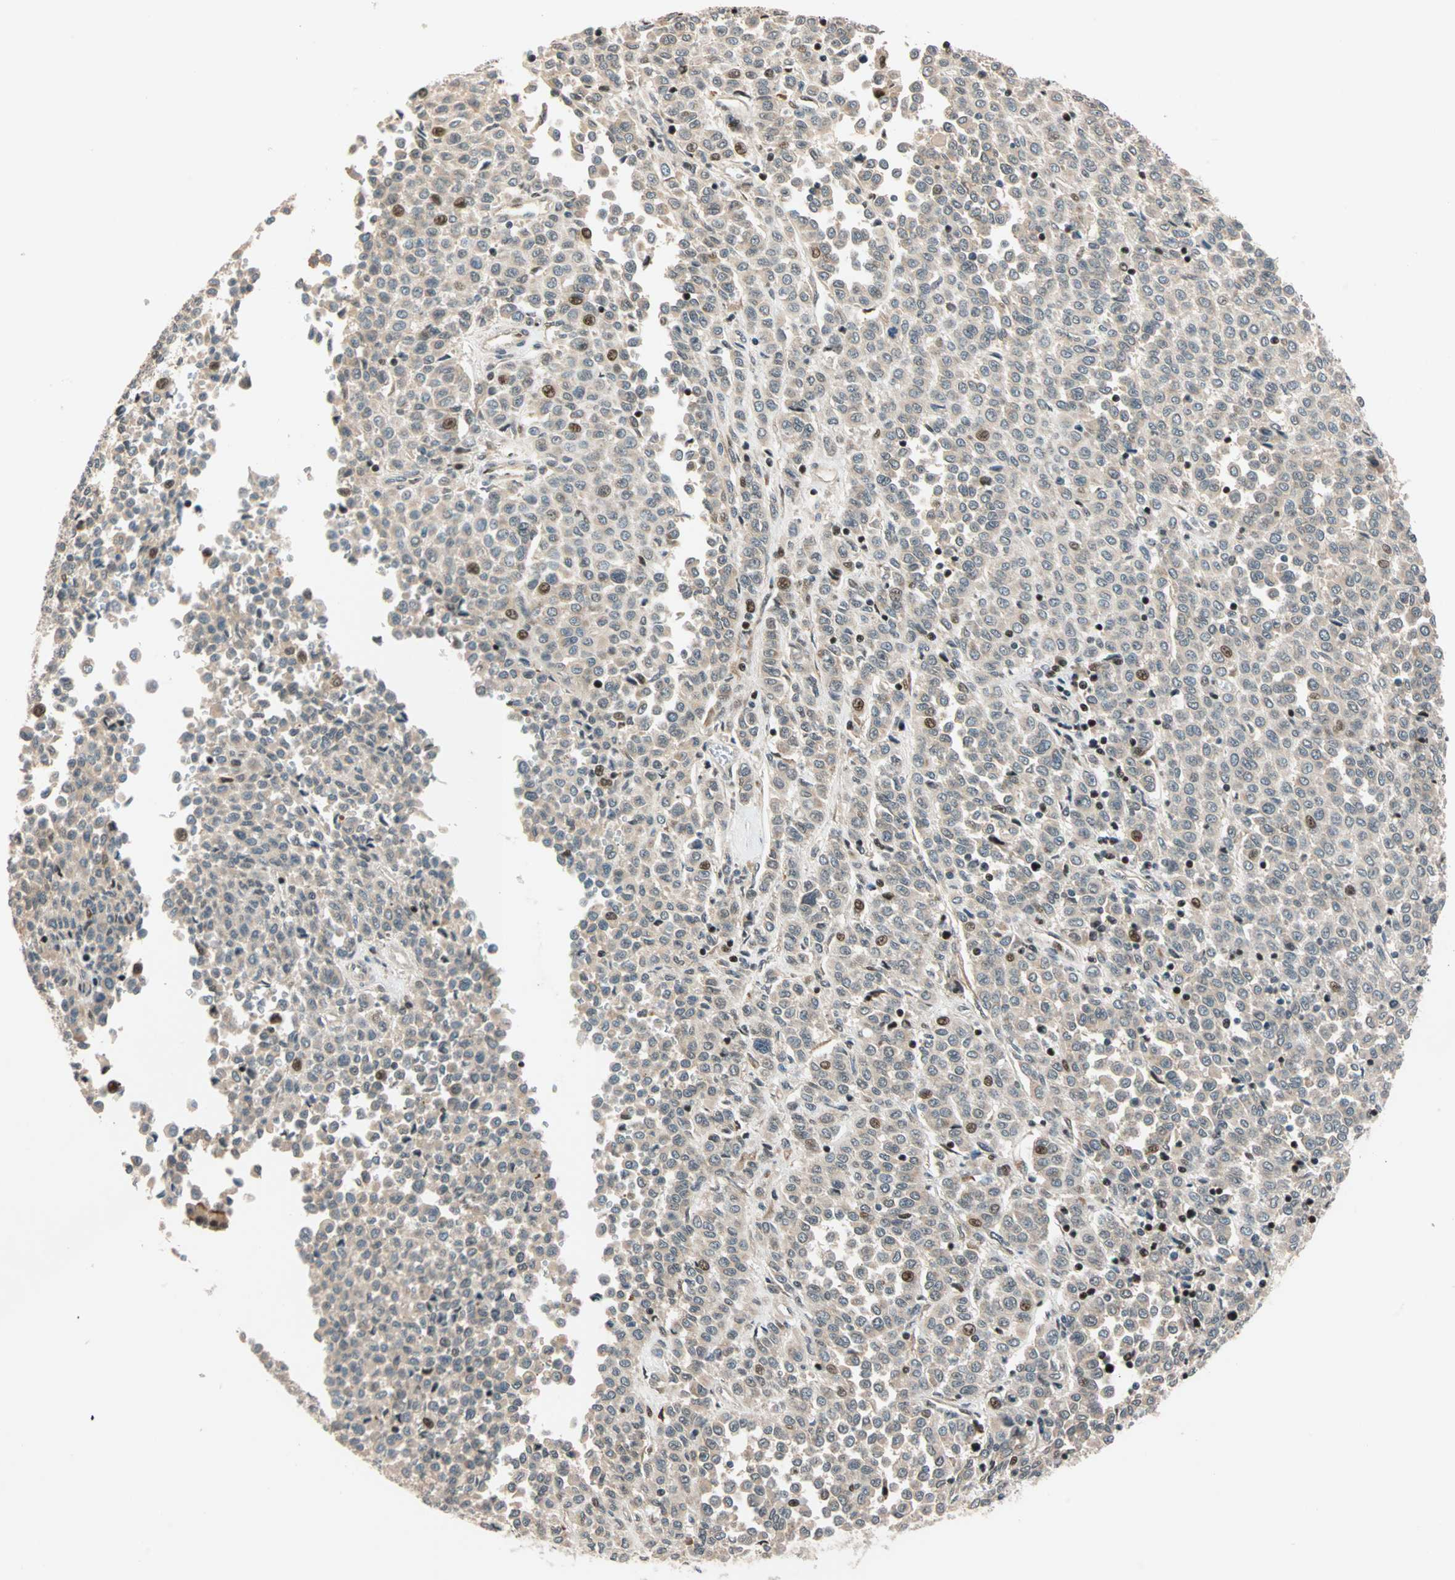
{"staining": {"intensity": "weak", "quantity": ">75%", "location": "cytoplasmic/membranous"}, "tissue": "melanoma", "cell_type": "Tumor cells", "image_type": "cancer", "snomed": [{"axis": "morphology", "description": "Malignant melanoma, Metastatic site"}, {"axis": "topography", "description": "Pancreas"}], "caption": "Protein expression analysis of human malignant melanoma (metastatic site) reveals weak cytoplasmic/membranous staining in approximately >75% of tumor cells.", "gene": "HECW1", "patient": {"sex": "female", "age": 30}}